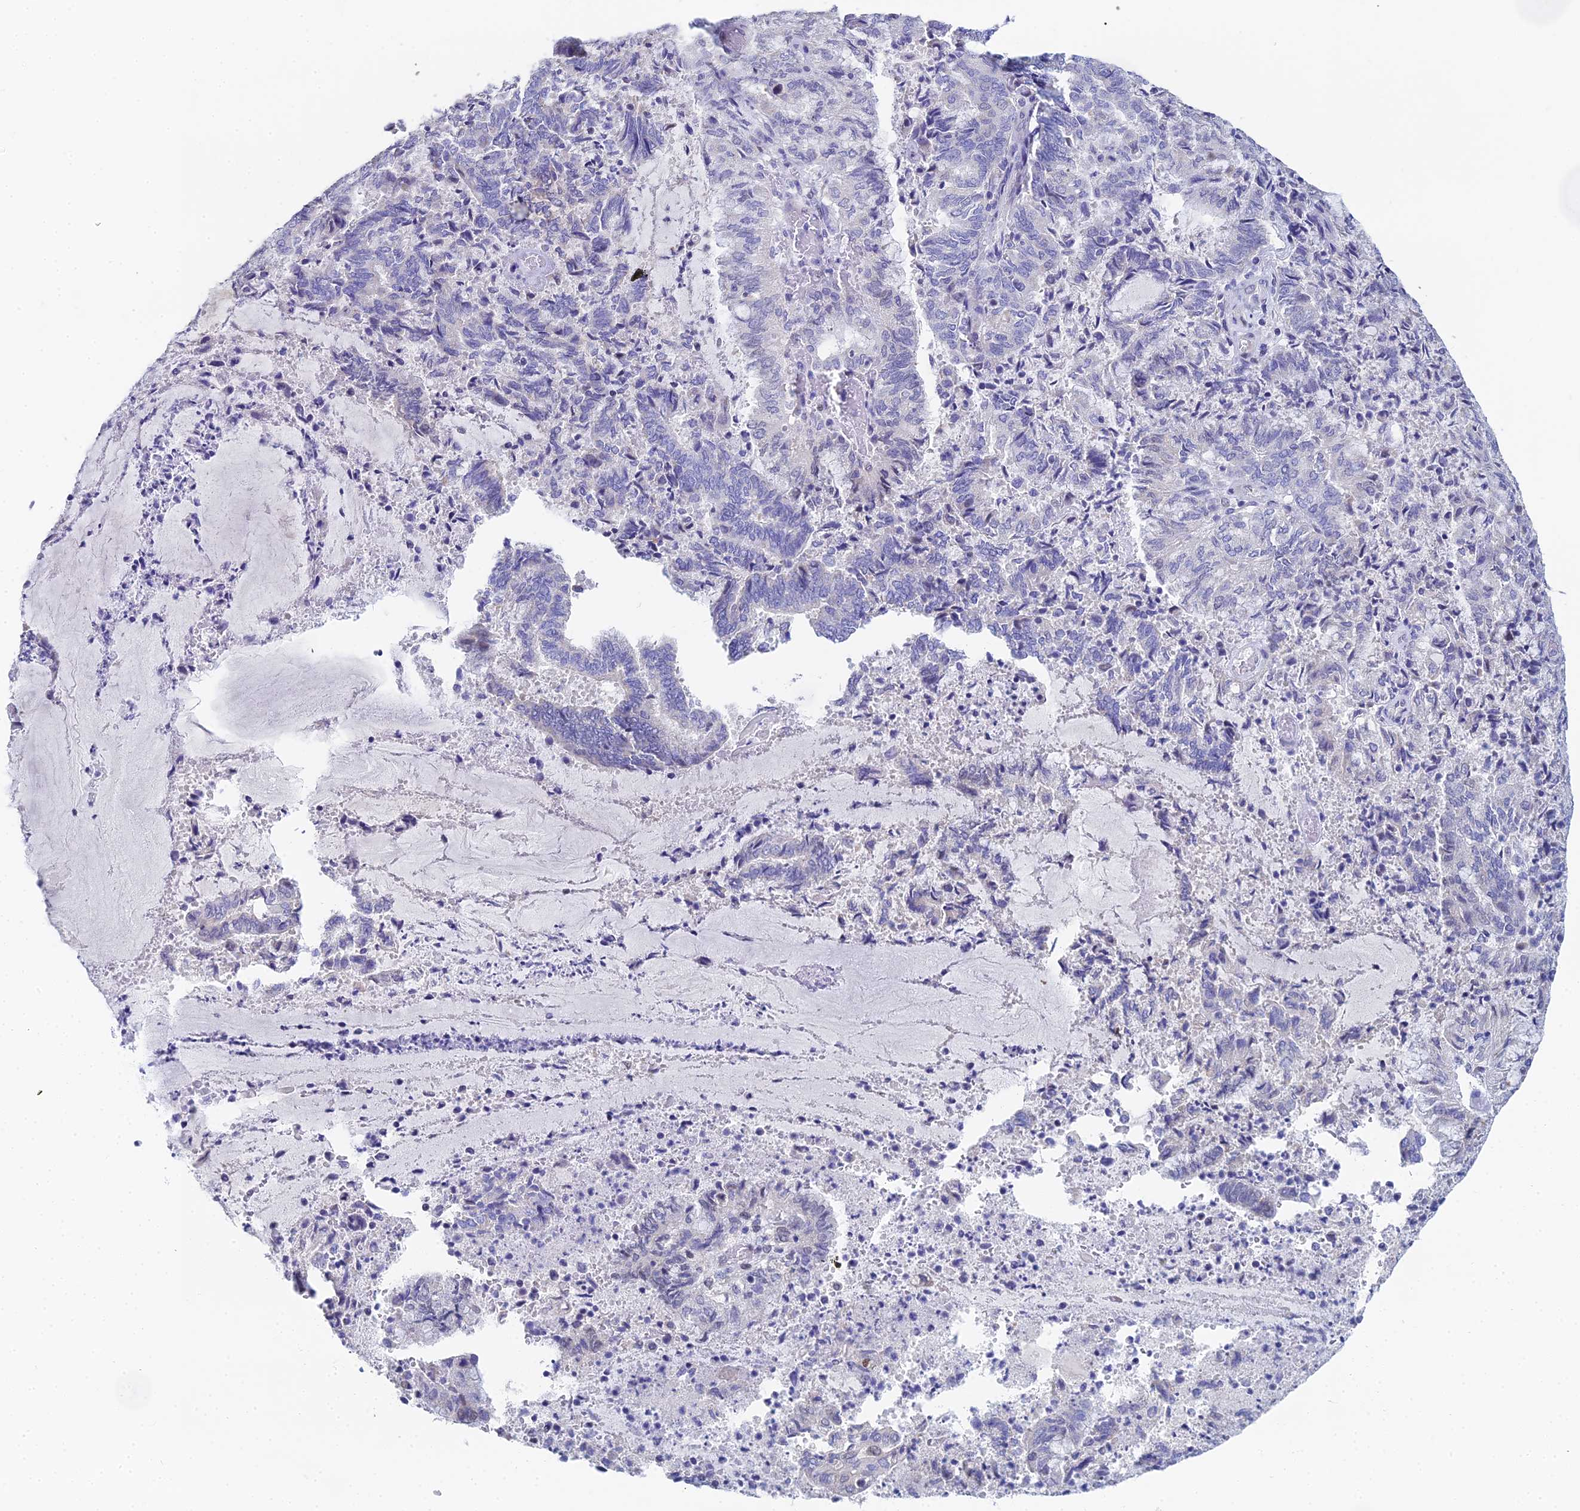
{"staining": {"intensity": "negative", "quantity": "none", "location": "none"}, "tissue": "endometrial cancer", "cell_type": "Tumor cells", "image_type": "cancer", "snomed": [{"axis": "morphology", "description": "Adenocarcinoma, NOS"}, {"axis": "topography", "description": "Endometrium"}], "caption": "The photomicrograph displays no significant expression in tumor cells of endometrial adenocarcinoma.", "gene": "OCM", "patient": {"sex": "female", "age": 80}}